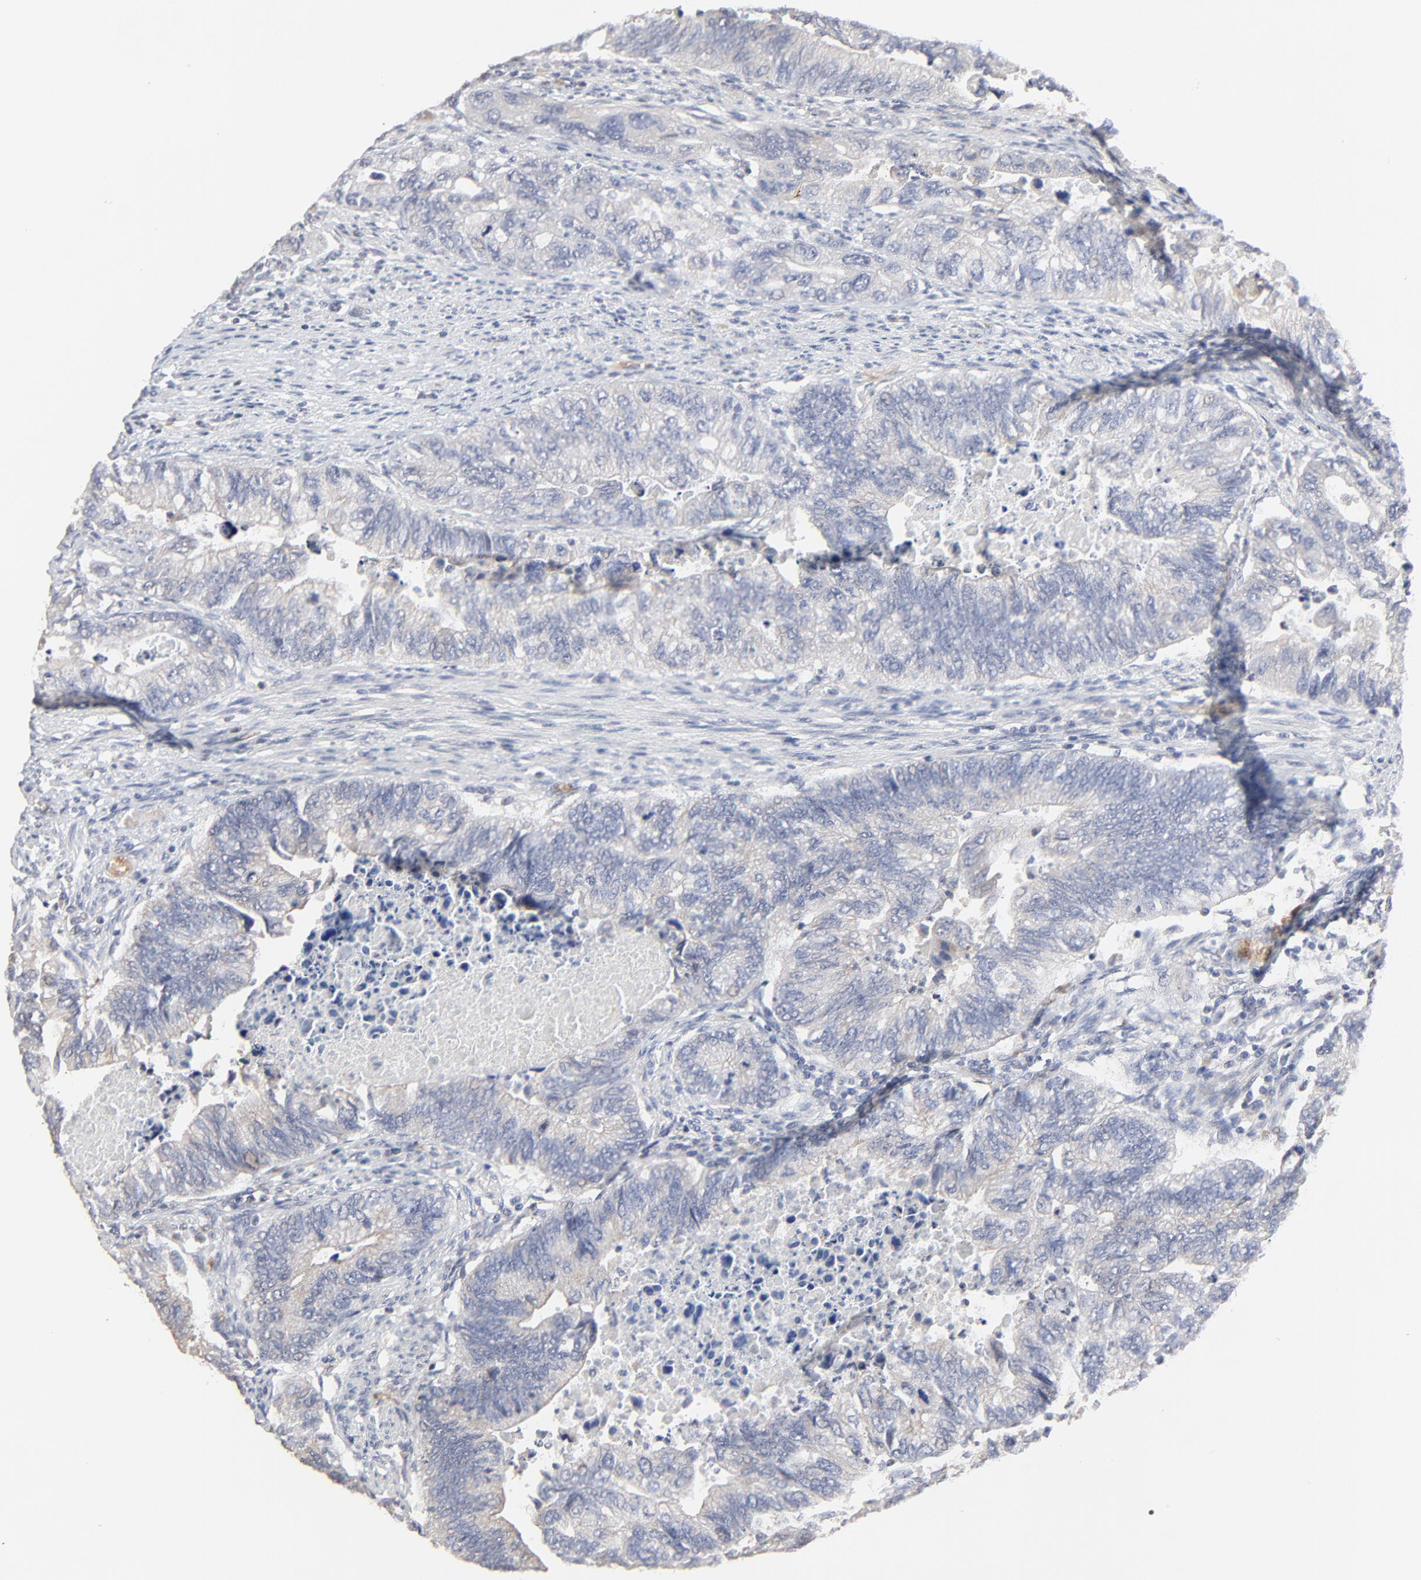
{"staining": {"intensity": "negative", "quantity": "none", "location": "none"}, "tissue": "colorectal cancer", "cell_type": "Tumor cells", "image_type": "cancer", "snomed": [{"axis": "morphology", "description": "Adenocarcinoma, NOS"}, {"axis": "topography", "description": "Colon"}], "caption": "High power microscopy histopathology image of an IHC micrograph of colorectal adenocarcinoma, revealing no significant expression in tumor cells.", "gene": "FANCB", "patient": {"sex": "female", "age": 11}}